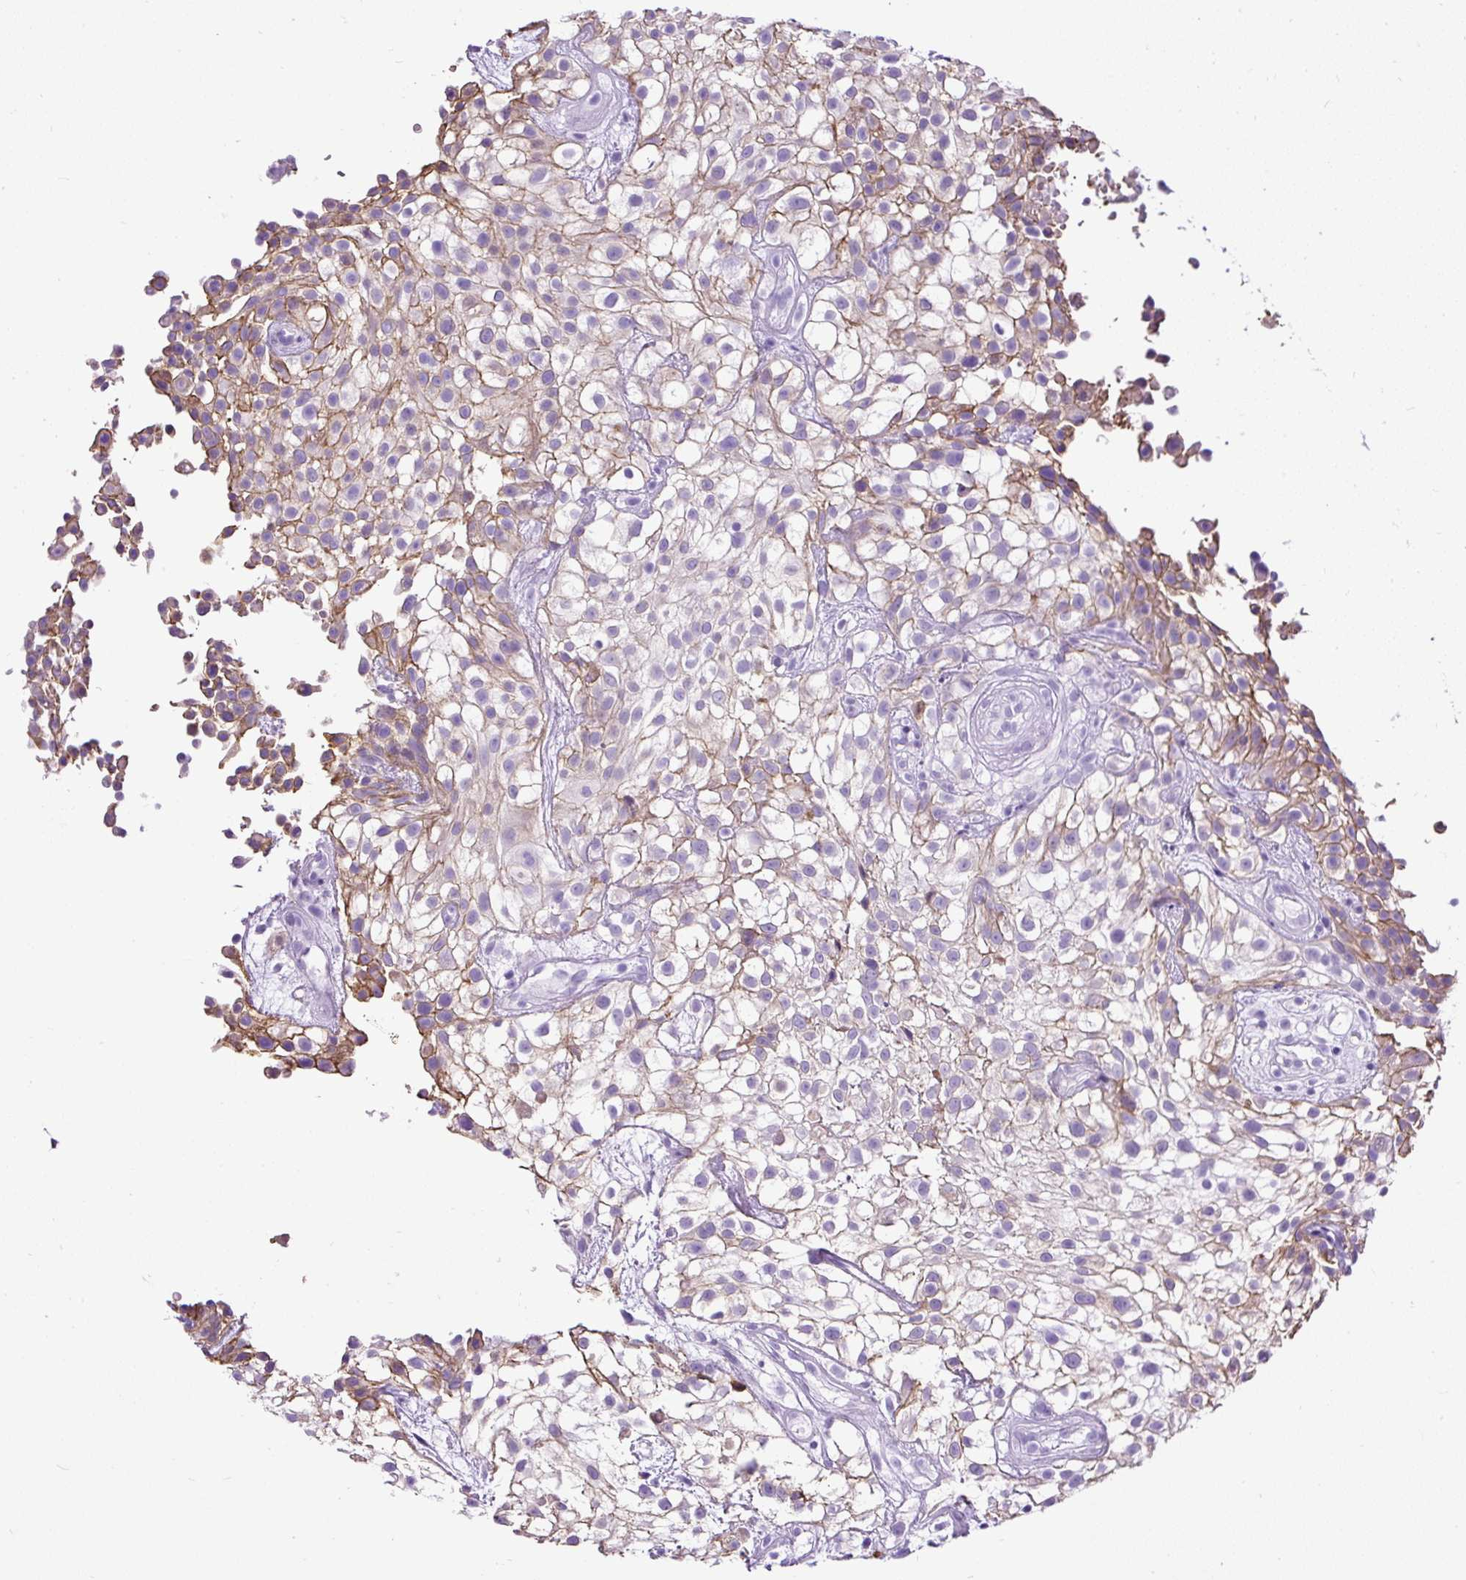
{"staining": {"intensity": "moderate", "quantity": "<25%", "location": "cytoplasmic/membranous"}, "tissue": "urothelial cancer", "cell_type": "Tumor cells", "image_type": "cancer", "snomed": [{"axis": "morphology", "description": "Urothelial carcinoma, High grade"}, {"axis": "topography", "description": "Urinary bladder"}], "caption": "Immunohistochemical staining of human urothelial carcinoma (high-grade) displays low levels of moderate cytoplasmic/membranous protein expression in about <25% of tumor cells.", "gene": "PDIA2", "patient": {"sex": "male", "age": 56}}